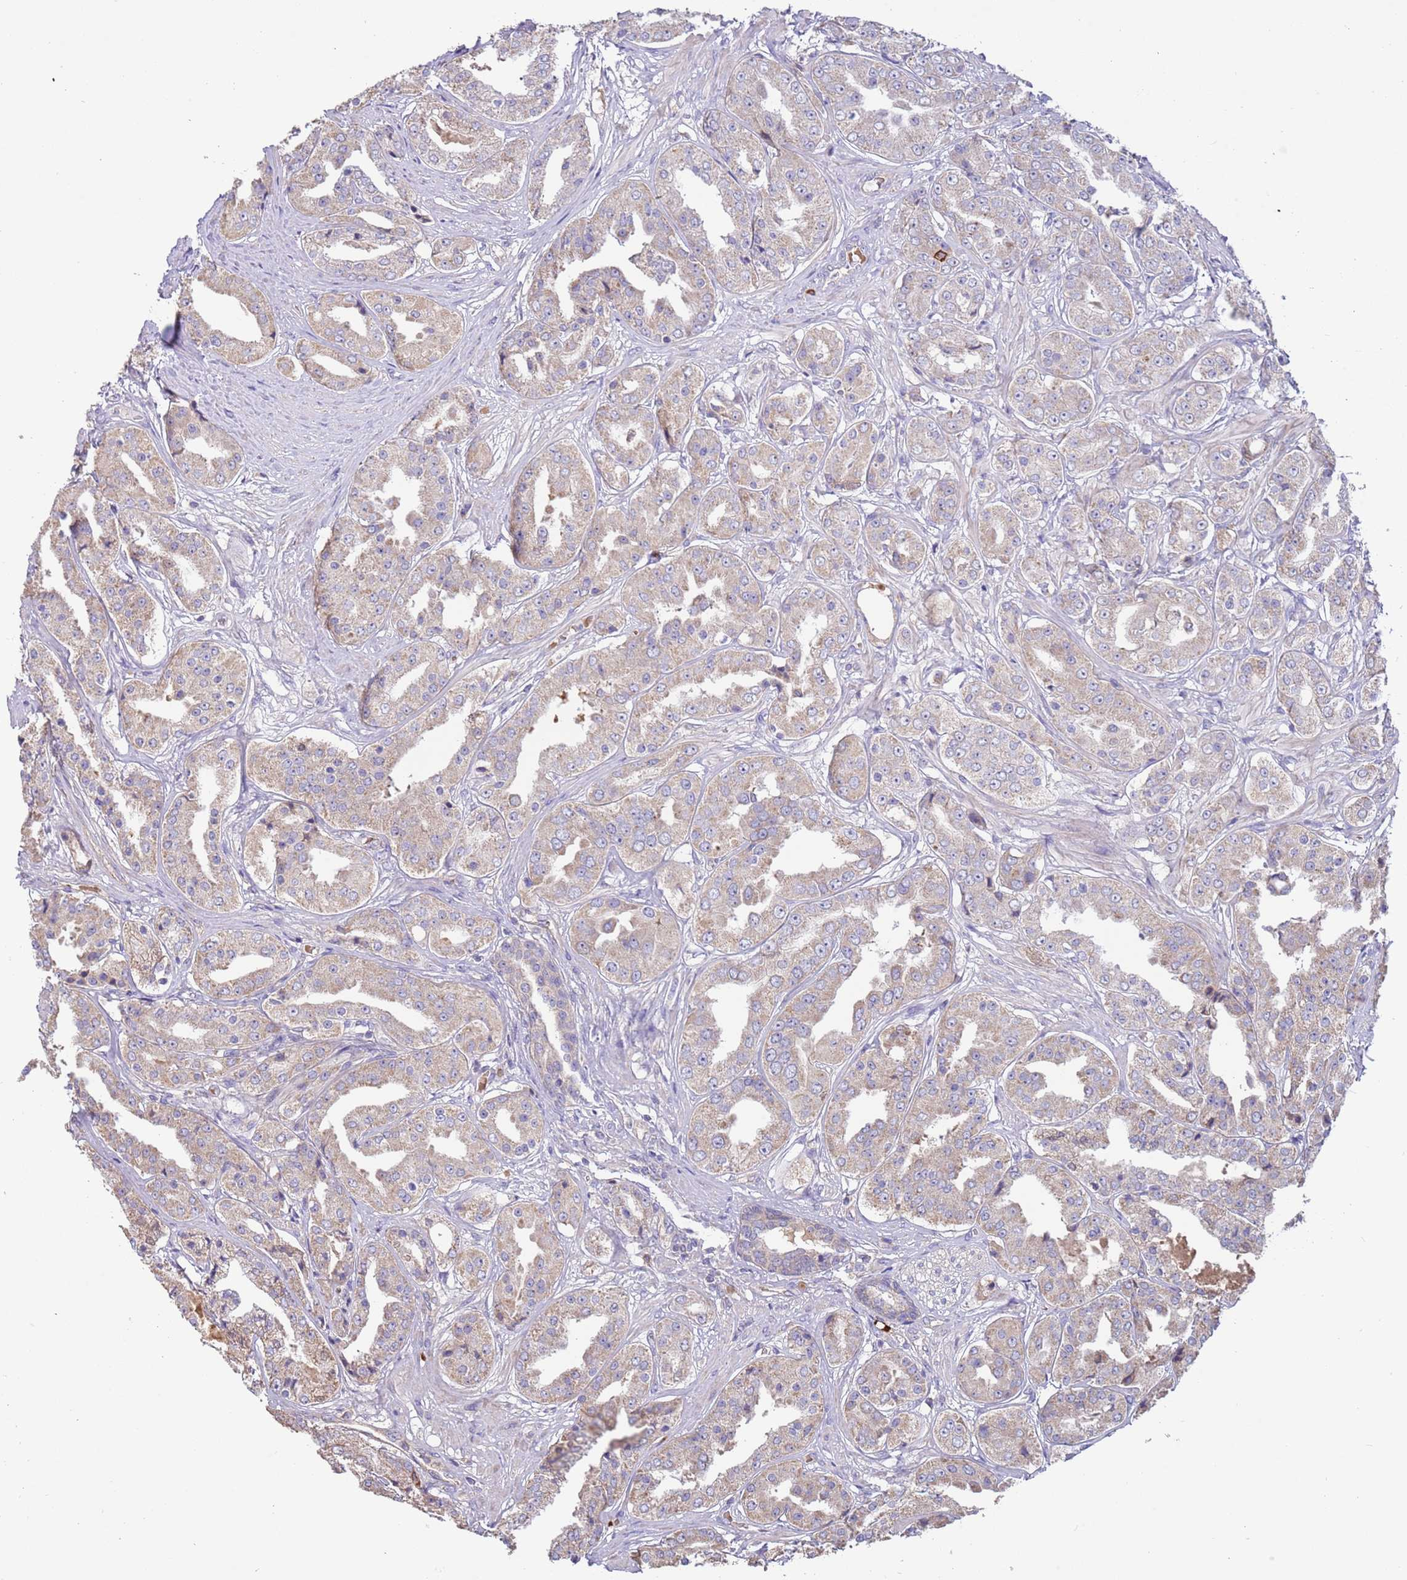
{"staining": {"intensity": "weak", "quantity": ">75%", "location": "cytoplasmic/membranous"}, "tissue": "prostate cancer", "cell_type": "Tumor cells", "image_type": "cancer", "snomed": [{"axis": "morphology", "description": "Adenocarcinoma, High grade"}, {"axis": "topography", "description": "Prostate"}], "caption": "Immunohistochemistry (IHC) staining of high-grade adenocarcinoma (prostate), which reveals low levels of weak cytoplasmic/membranous staining in about >75% of tumor cells indicating weak cytoplasmic/membranous protein expression. The staining was performed using DAB (3,3'-diaminobenzidine) (brown) for protein detection and nuclei were counterstained in hematoxylin (blue).", "gene": "TRMO", "patient": {"sex": "male", "age": 63}}